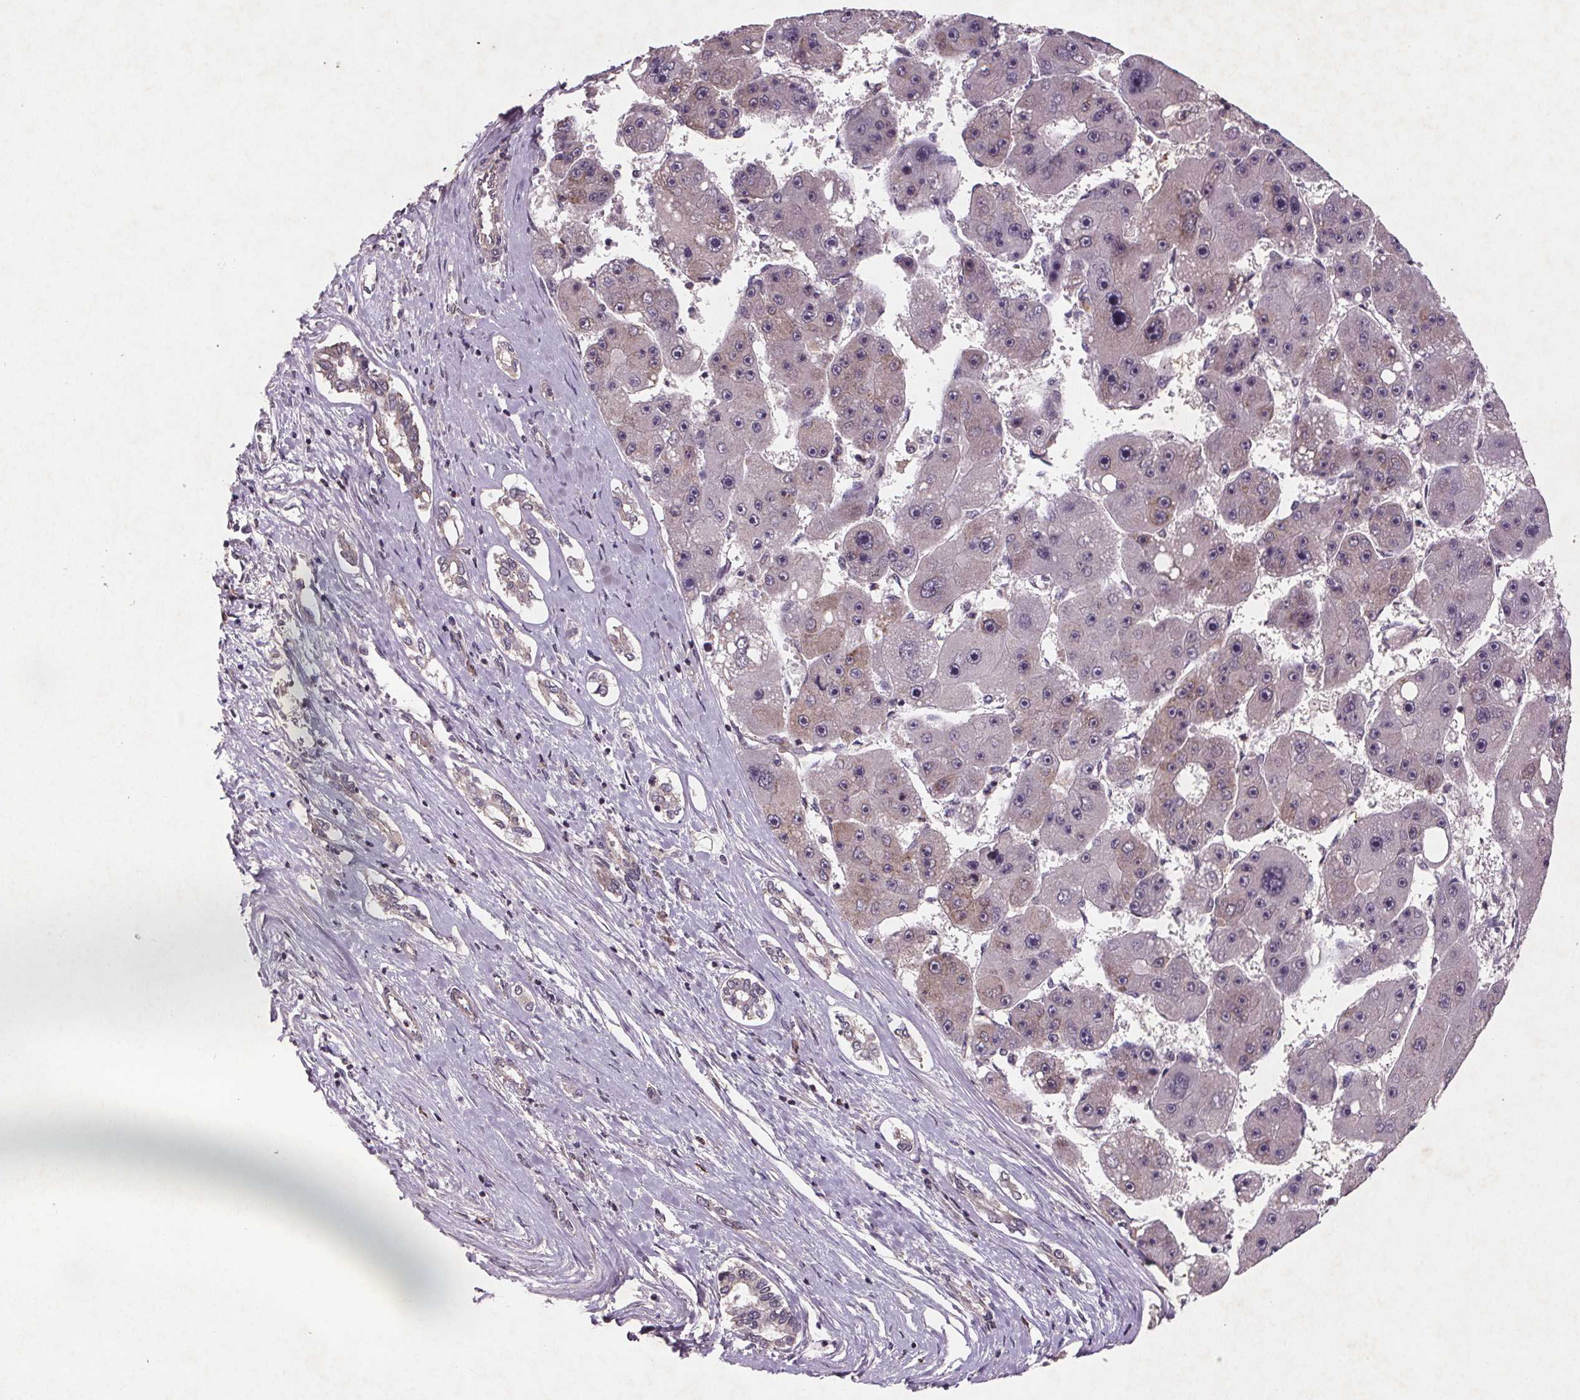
{"staining": {"intensity": "negative", "quantity": "none", "location": "none"}, "tissue": "liver cancer", "cell_type": "Tumor cells", "image_type": "cancer", "snomed": [{"axis": "morphology", "description": "Carcinoma, Hepatocellular, NOS"}, {"axis": "topography", "description": "Liver"}], "caption": "This is an immunohistochemistry photomicrograph of human liver hepatocellular carcinoma. There is no staining in tumor cells.", "gene": "STRN3", "patient": {"sex": "female", "age": 61}}